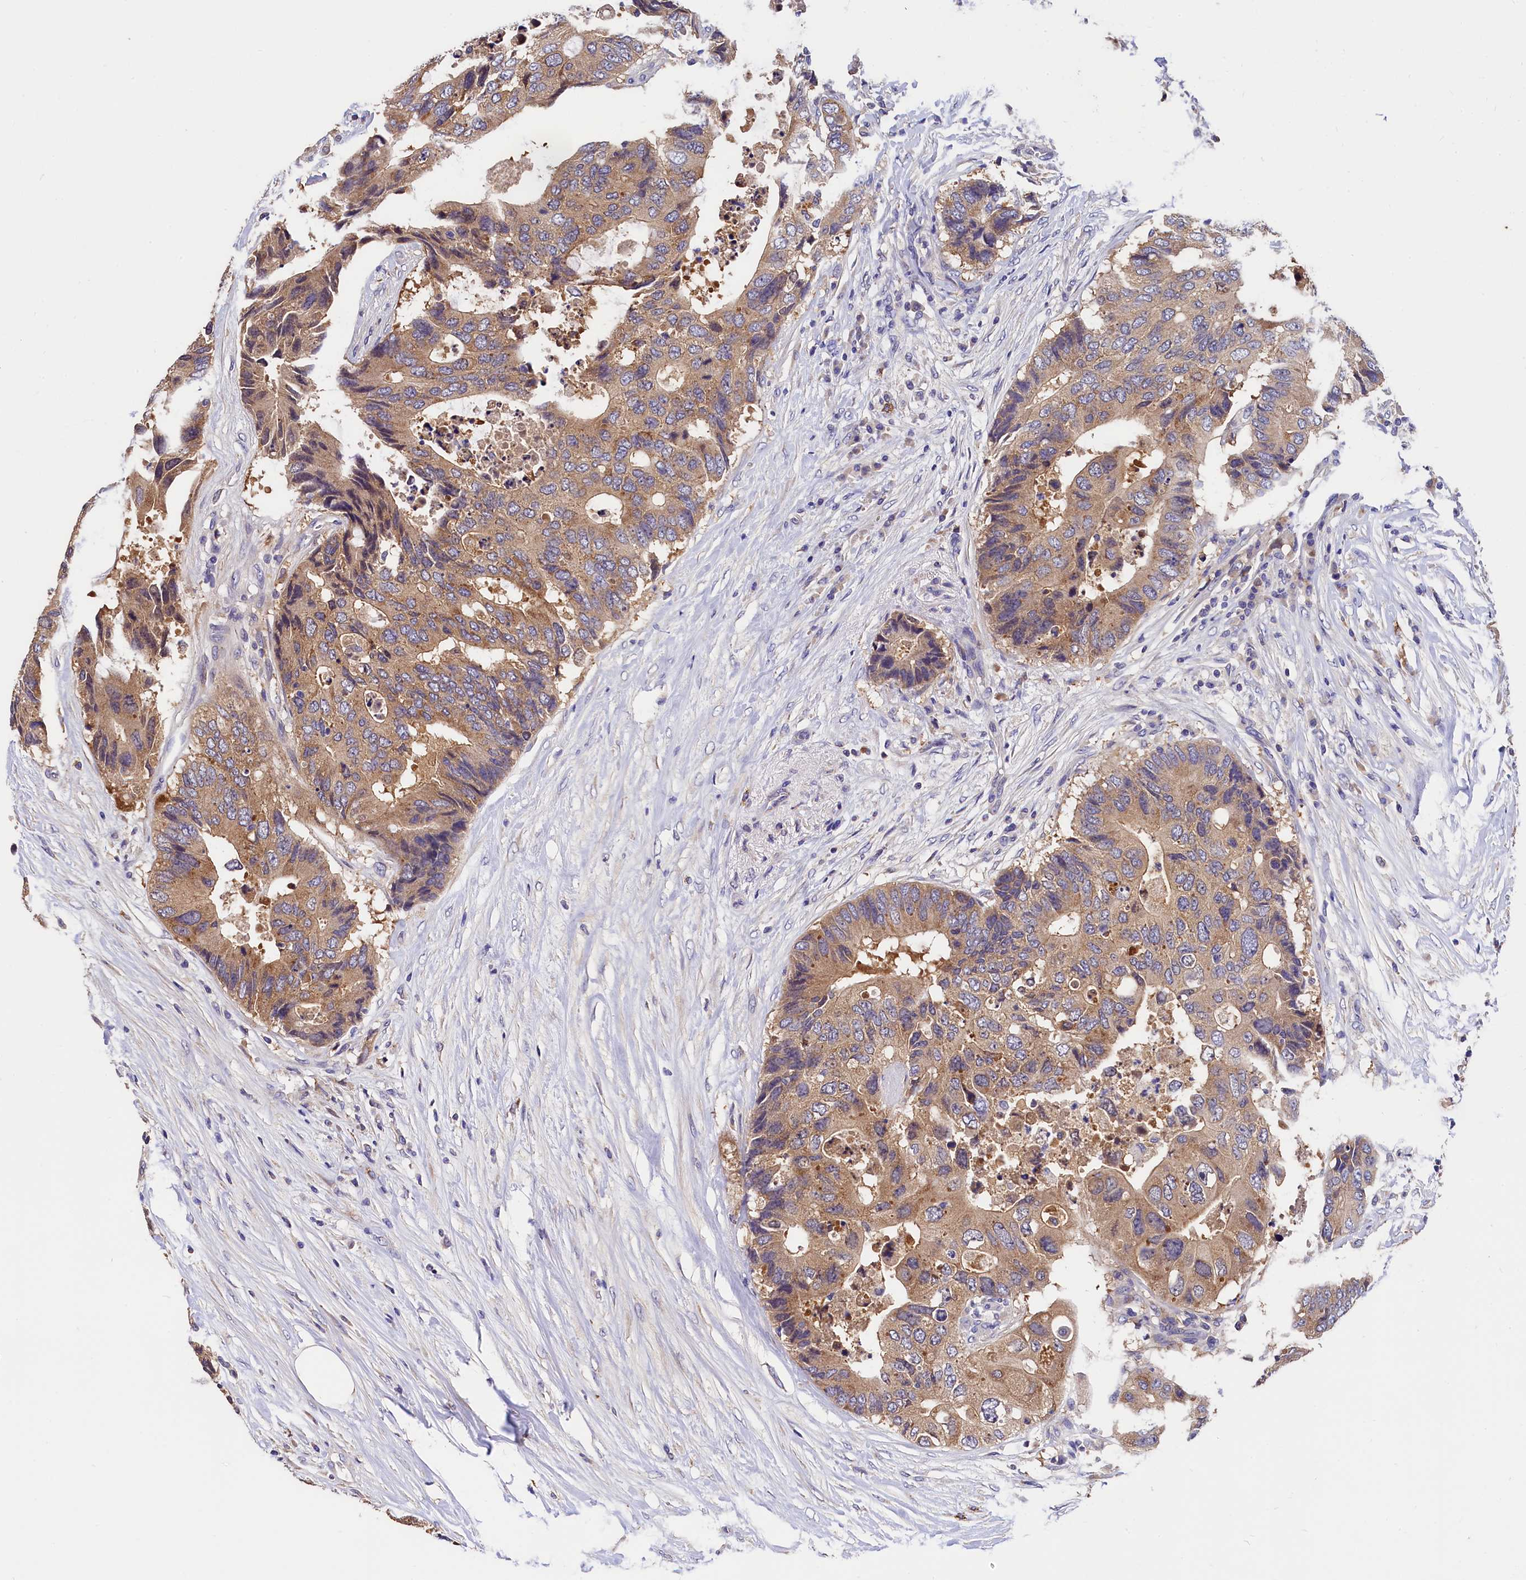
{"staining": {"intensity": "moderate", "quantity": ">75%", "location": "cytoplasmic/membranous"}, "tissue": "colorectal cancer", "cell_type": "Tumor cells", "image_type": "cancer", "snomed": [{"axis": "morphology", "description": "Adenocarcinoma, NOS"}, {"axis": "topography", "description": "Colon"}], "caption": "Moderate cytoplasmic/membranous protein staining is present in approximately >75% of tumor cells in colorectal cancer.", "gene": "EPS8L2", "patient": {"sex": "male", "age": 71}}